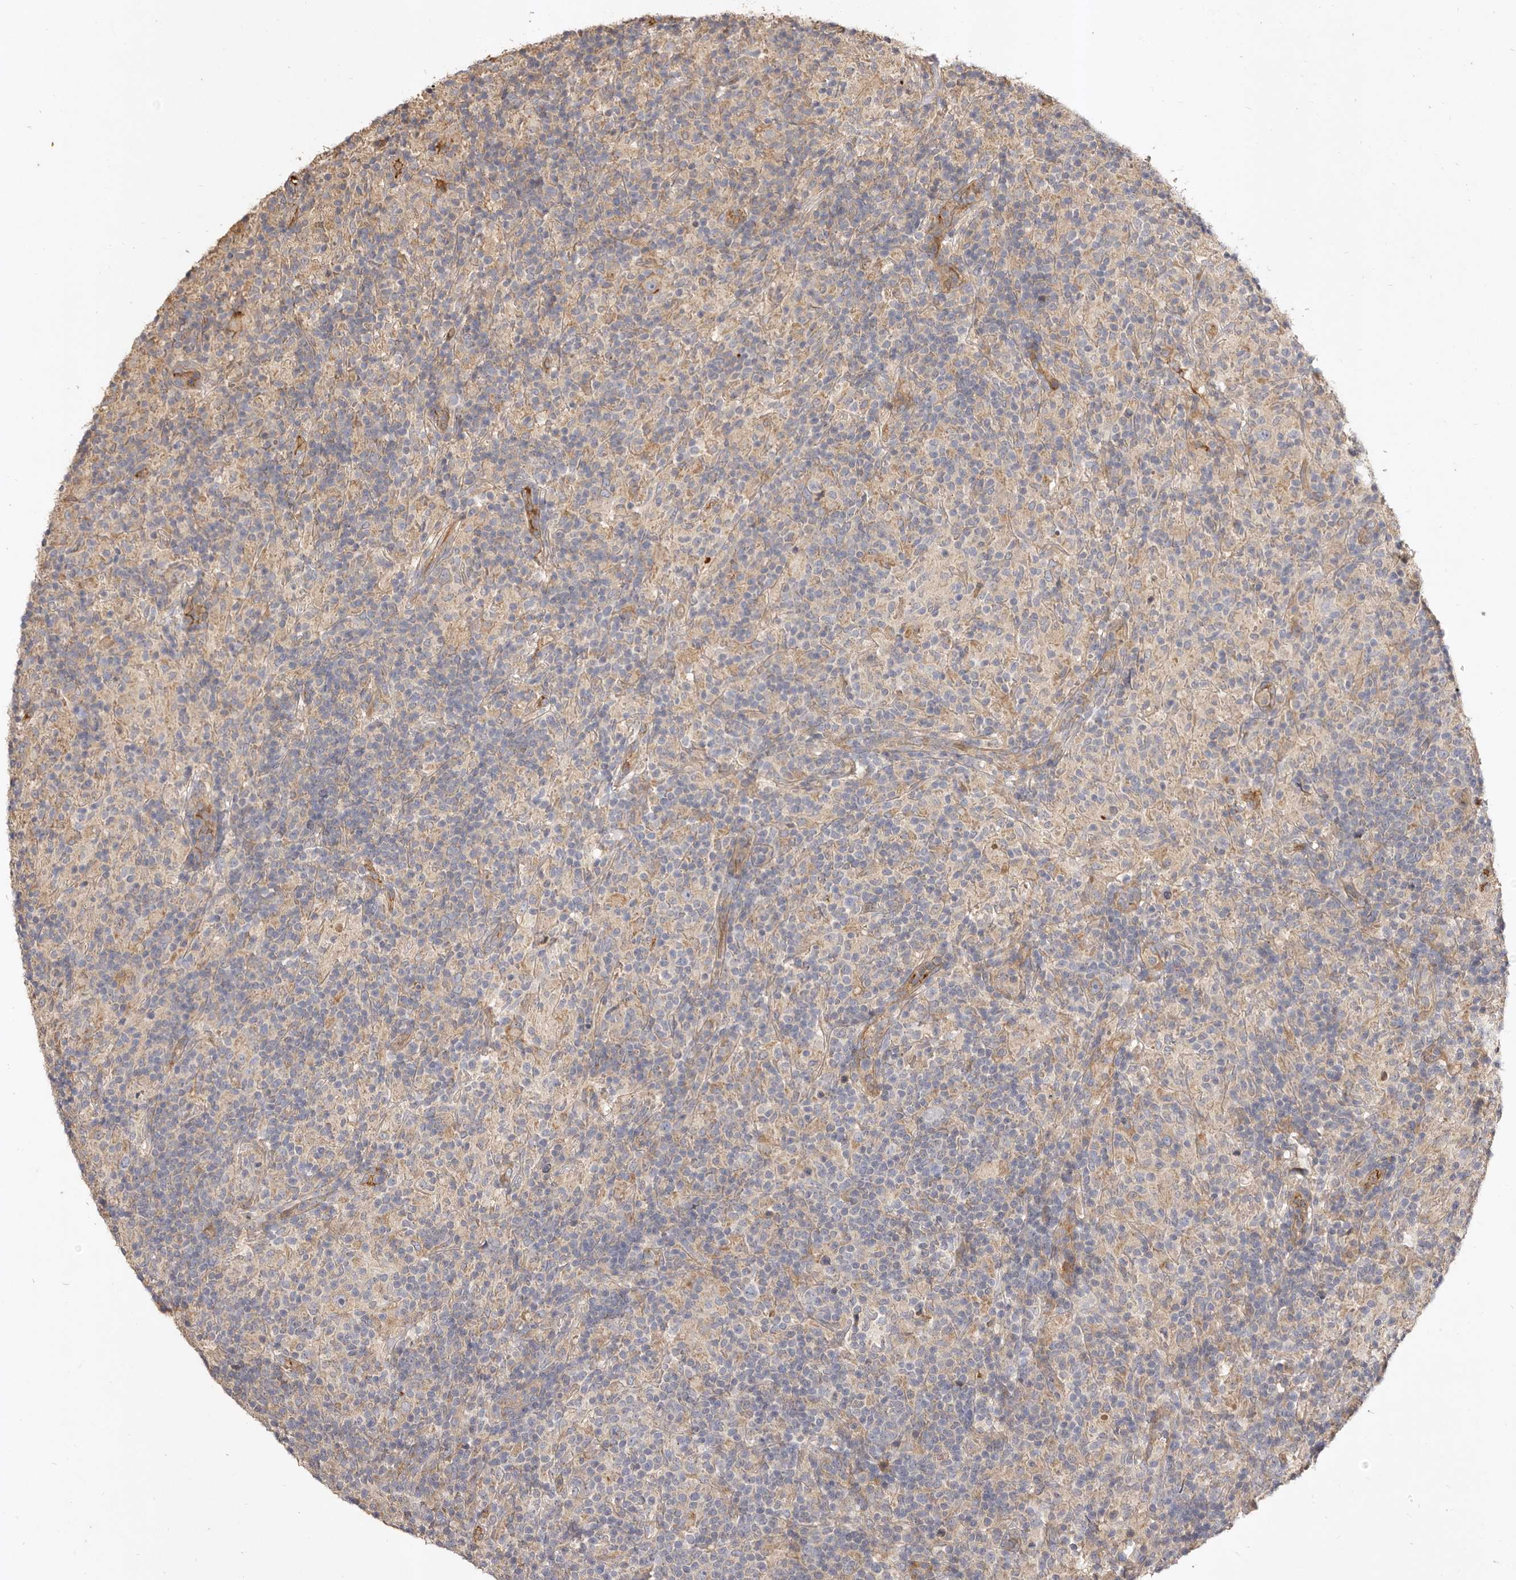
{"staining": {"intensity": "negative", "quantity": "none", "location": "none"}, "tissue": "lymphoma", "cell_type": "Tumor cells", "image_type": "cancer", "snomed": [{"axis": "morphology", "description": "Hodgkin's disease, NOS"}, {"axis": "topography", "description": "Lymph node"}], "caption": "The photomicrograph shows no staining of tumor cells in Hodgkin's disease.", "gene": "ADAMTS9", "patient": {"sex": "male", "age": 70}}